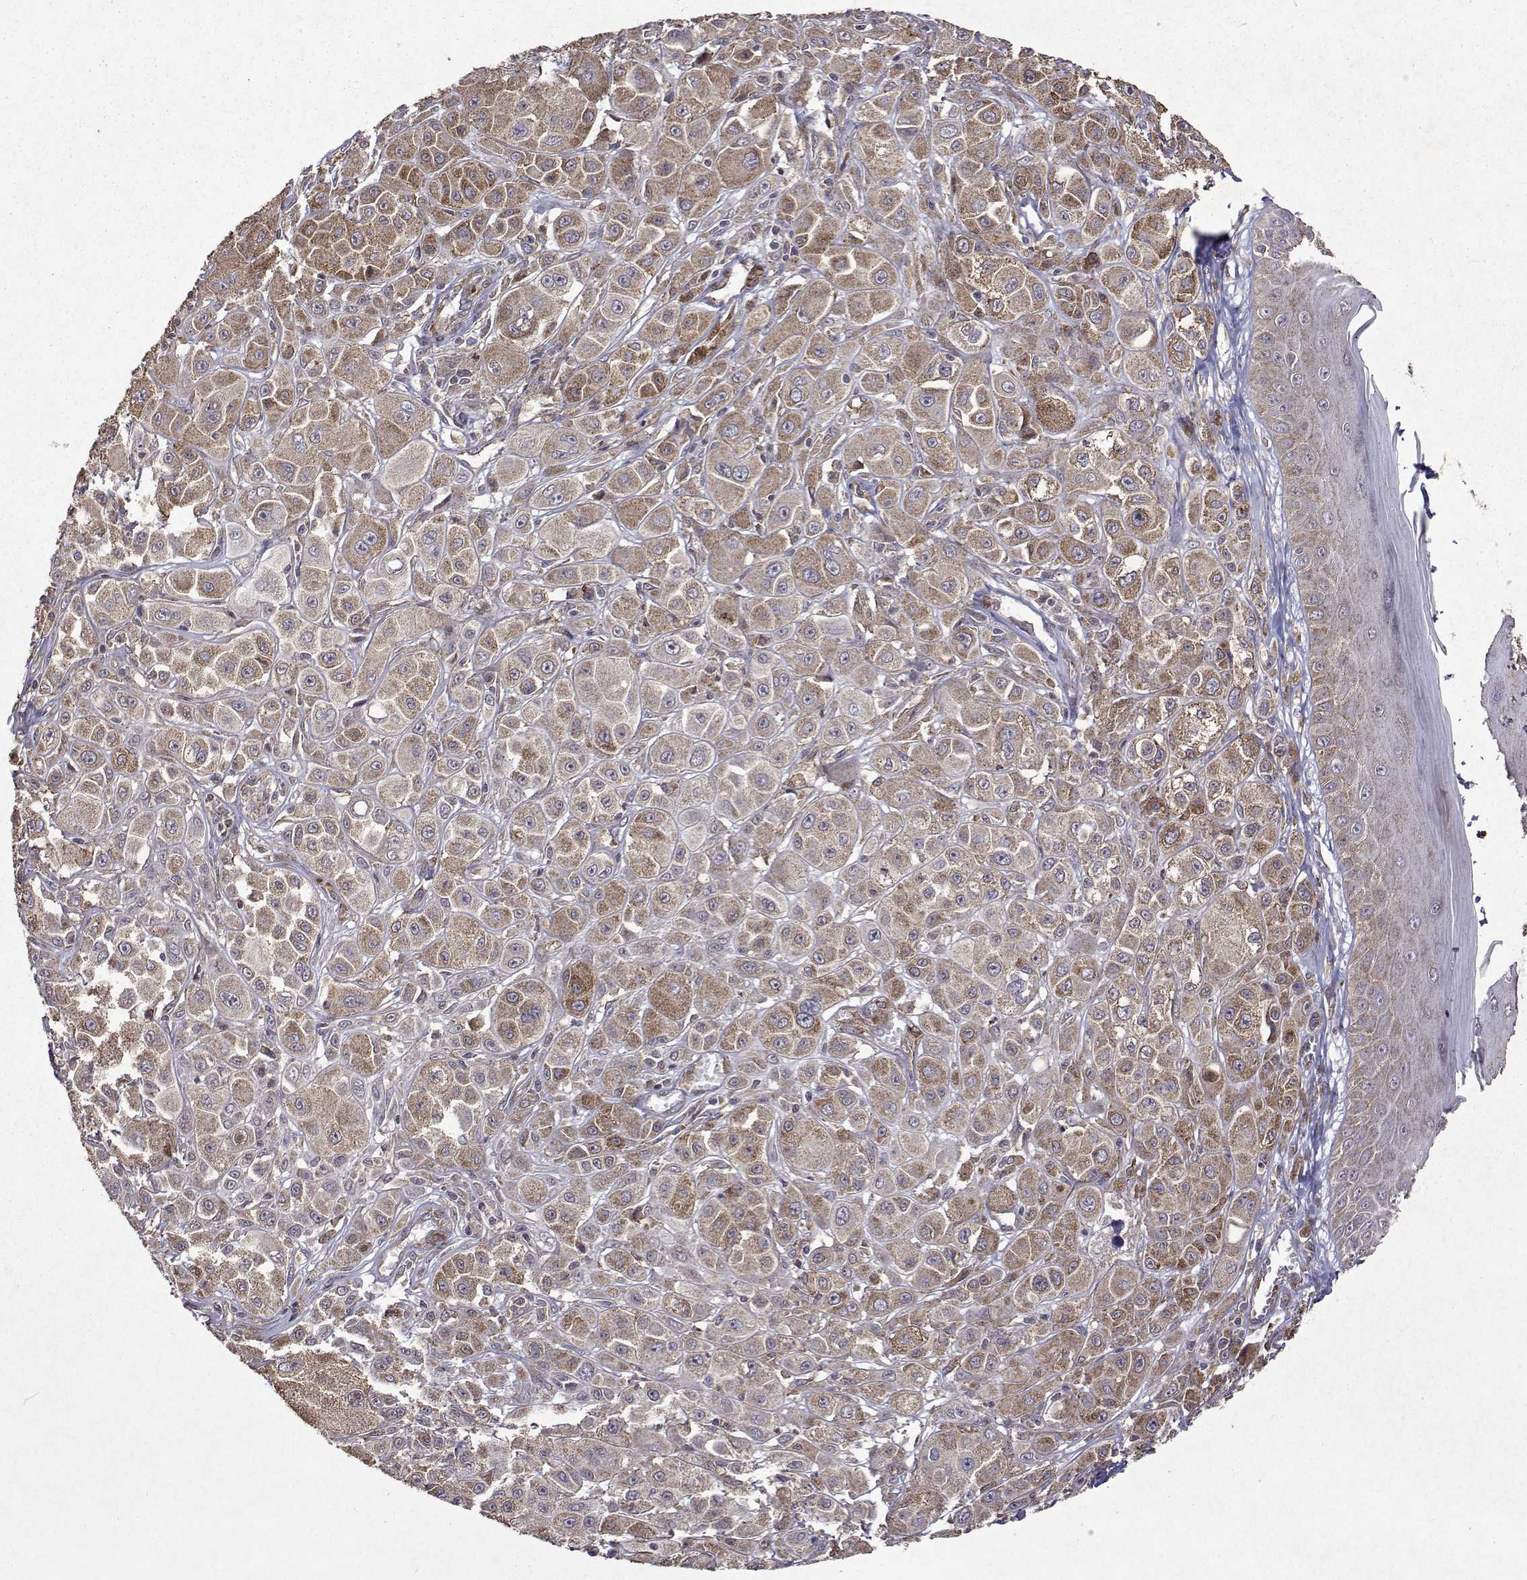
{"staining": {"intensity": "weak", "quantity": ">75%", "location": "cytoplasmic/membranous"}, "tissue": "melanoma", "cell_type": "Tumor cells", "image_type": "cancer", "snomed": [{"axis": "morphology", "description": "Malignant melanoma, NOS"}, {"axis": "topography", "description": "Skin"}], "caption": "Malignant melanoma stained for a protein displays weak cytoplasmic/membranous positivity in tumor cells. (brown staining indicates protein expression, while blue staining denotes nuclei).", "gene": "TARBP2", "patient": {"sex": "male", "age": 67}}